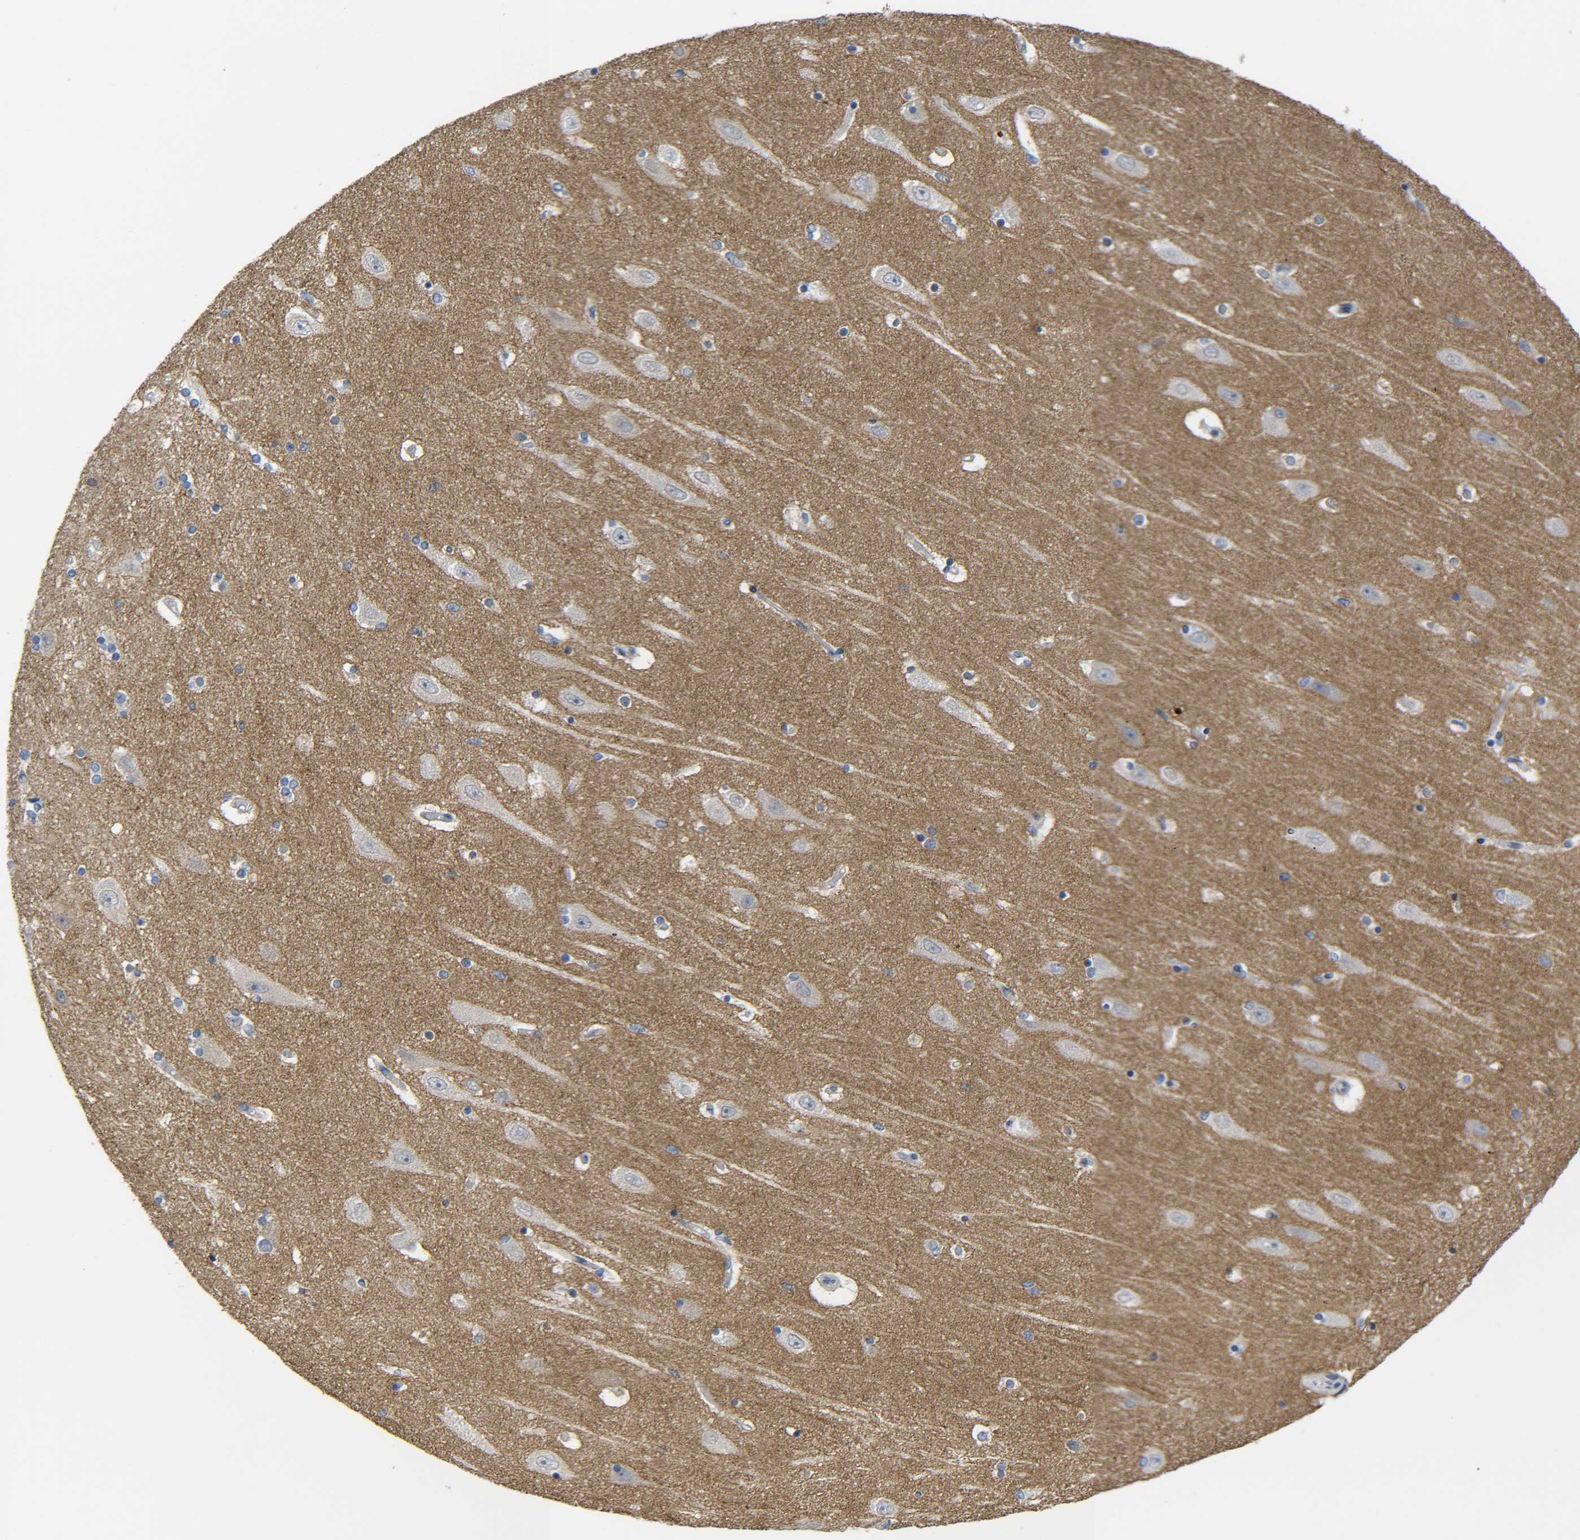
{"staining": {"intensity": "negative", "quantity": "none", "location": "none"}, "tissue": "hippocampus", "cell_type": "Glial cells", "image_type": "normal", "snomed": [{"axis": "morphology", "description": "Normal tissue, NOS"}, {"axis": "topography", "description": "Hippocampus"}], "caption": "The photomicrograph shows no staining of glial cells in benign hippocampus.", "gene": "CMTM1", "patient": {"sex": "female", "age": 54}}